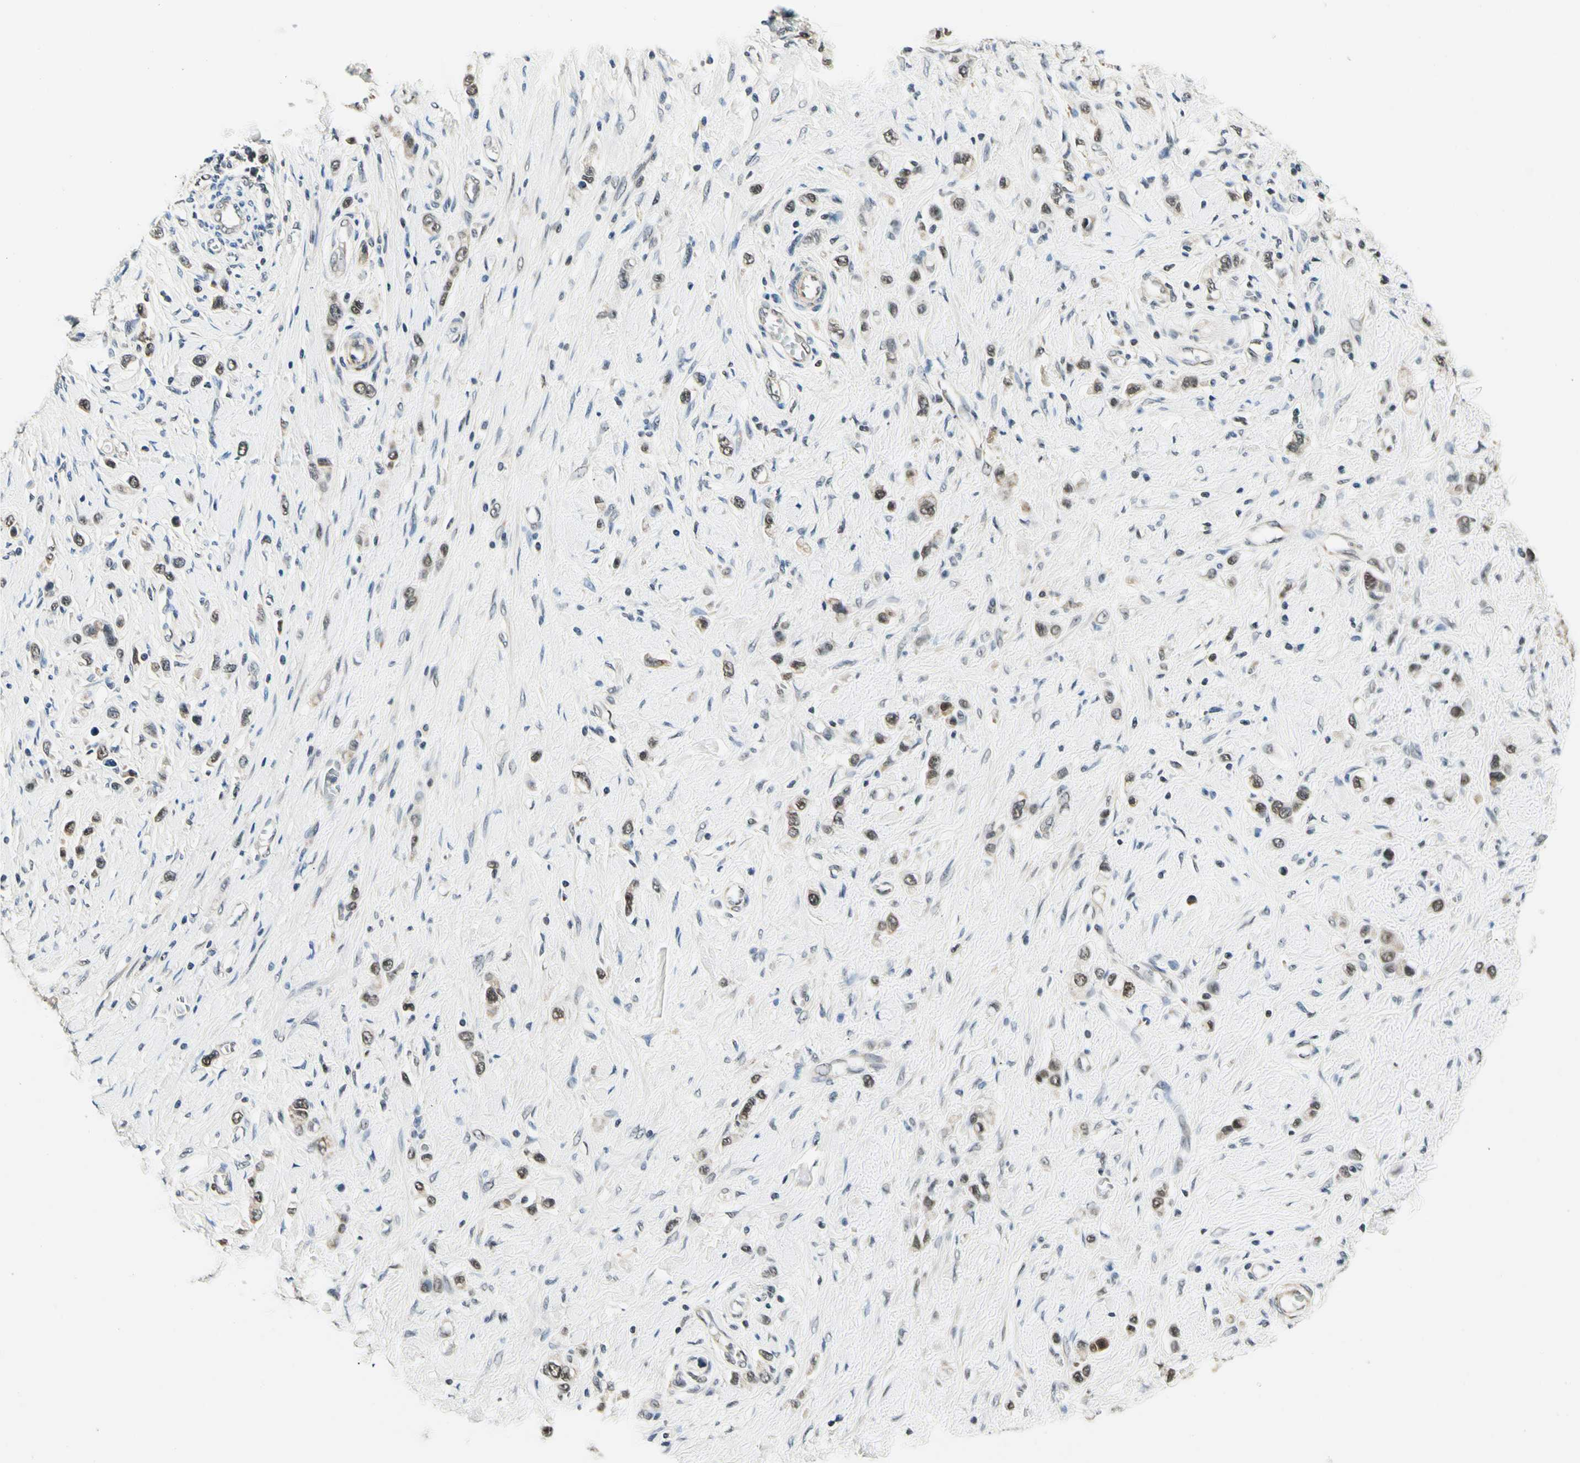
{"staining": {"intensity": "moderate", "quantity": "25%-75%", "location": "cytoplasmic/membranous"}, "tissue": "stomach cancer", "cell_type": "Tumor cells", "image_type": "cancer", "snomed": [{"axis": "morphology", "description": "Normal tissue, NOS"}, {"axis": "morphology", "description": "Adenocarcinoma, NOS"}, {"axis": "topography", "description": "Stomach, upper"}, {"axis": "topography", "description": "Stomach"}], "caption": "A micrograph showing moderate cytoplasmic/membranous staining in approximately 25%-75% of tumor cells in adenocarcinoma (stomach), as visualized by brown immunohistochemical staining.", "gene": "PDK2", "patient": {"sex": "female", "age": 65}}